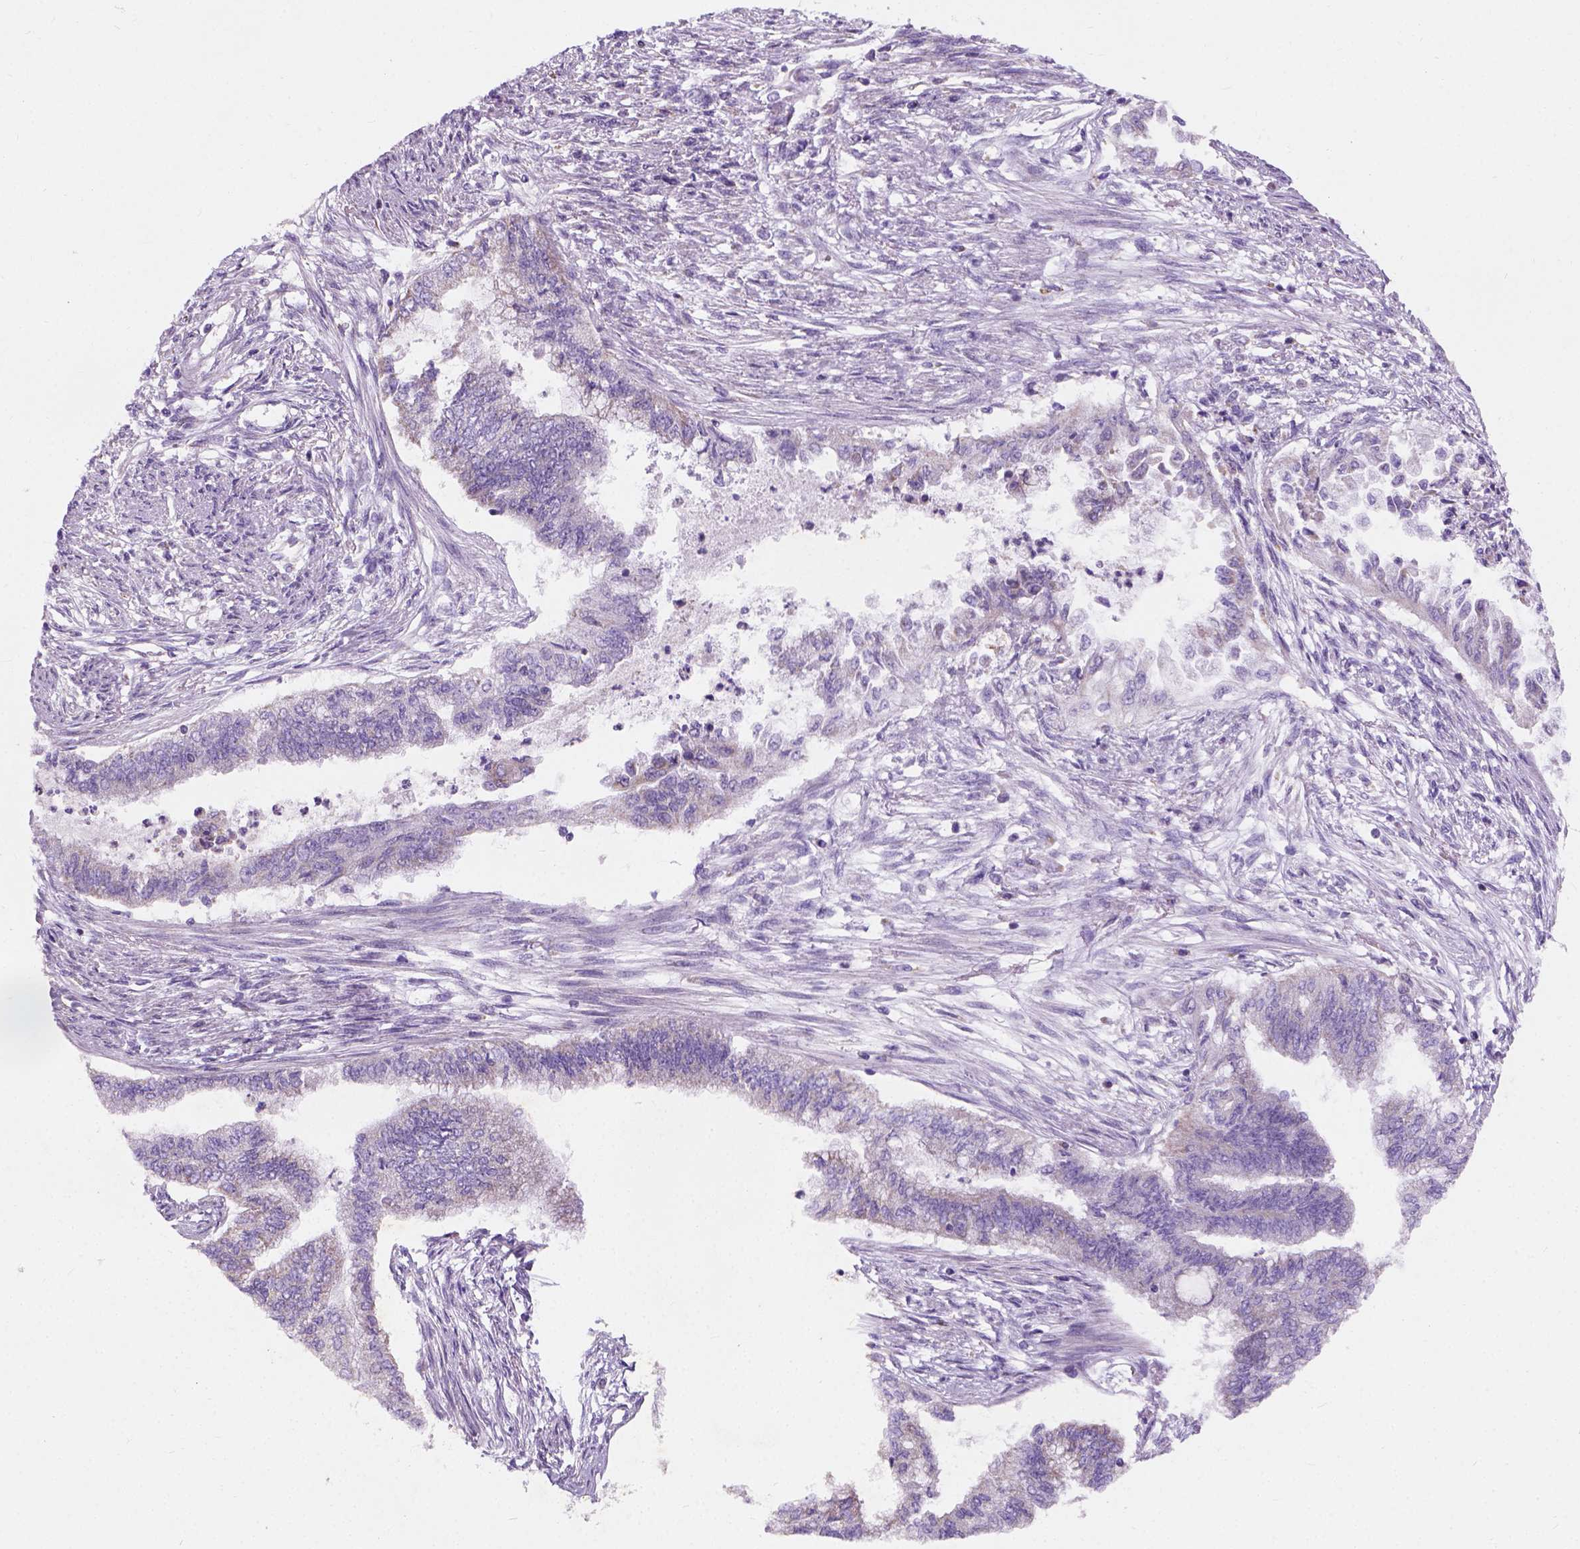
{"staining": {"intensity": "negative", "quantity": "none", "location": "none"}, "tissue": "endometrial cancer", "cell_type": "Tumor cells", "image_type": "cancer", "snomed": [{"axis": "morphology", "description": "Adenocarcinoma, NOS"}, {"axis": "topography", "description": "Endometrium"}], "caption": "Immunohistochemistry of endometrial cancer (adenocarcinoma) reveals no positivity in tumor cells.", "gene": "CHODL", "patient": {"sex": "female", "age": 65}}